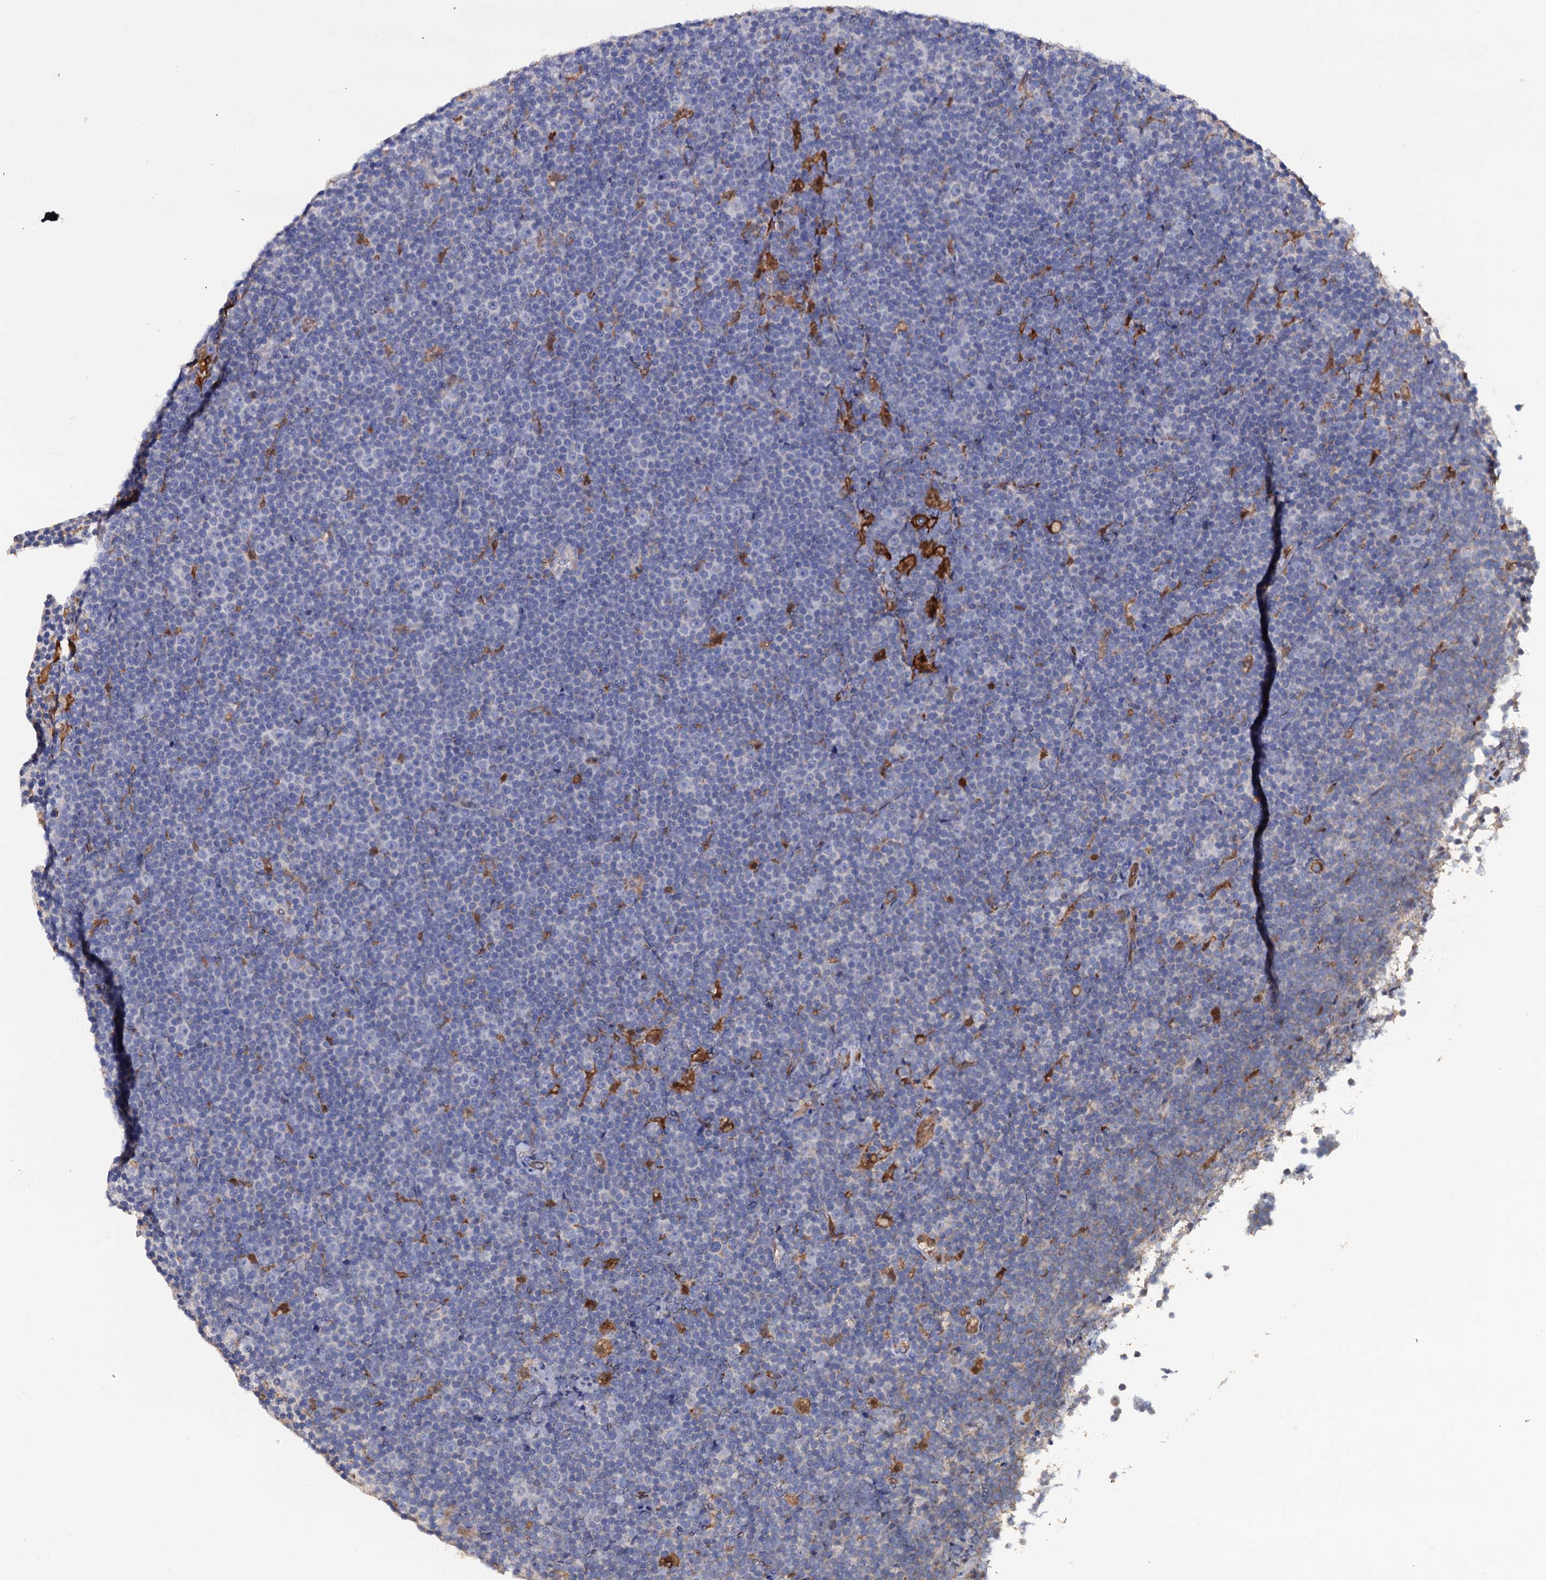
{"staining": {"intensity": "negative", "quantity": "none", "location": "none"}, "tissue": "lymphoma", "cell_type": "Tumor cells", "image_type": "cancer", "snomed": [{"axis": "morphology", "description": "Malignant lymphoma, non-Hodgkin's type, Low grade"}, {"axis": "topography", "description": "Lymph node"}], "caption": "The immunohistochemistry photomicrograph has no significant positivity in tumor cells of low-grade malignant lymphoma, non-Hodgkin's type tissue.", "gene": "CRYL1", "patient": {"sex": "female", "age": 67}}